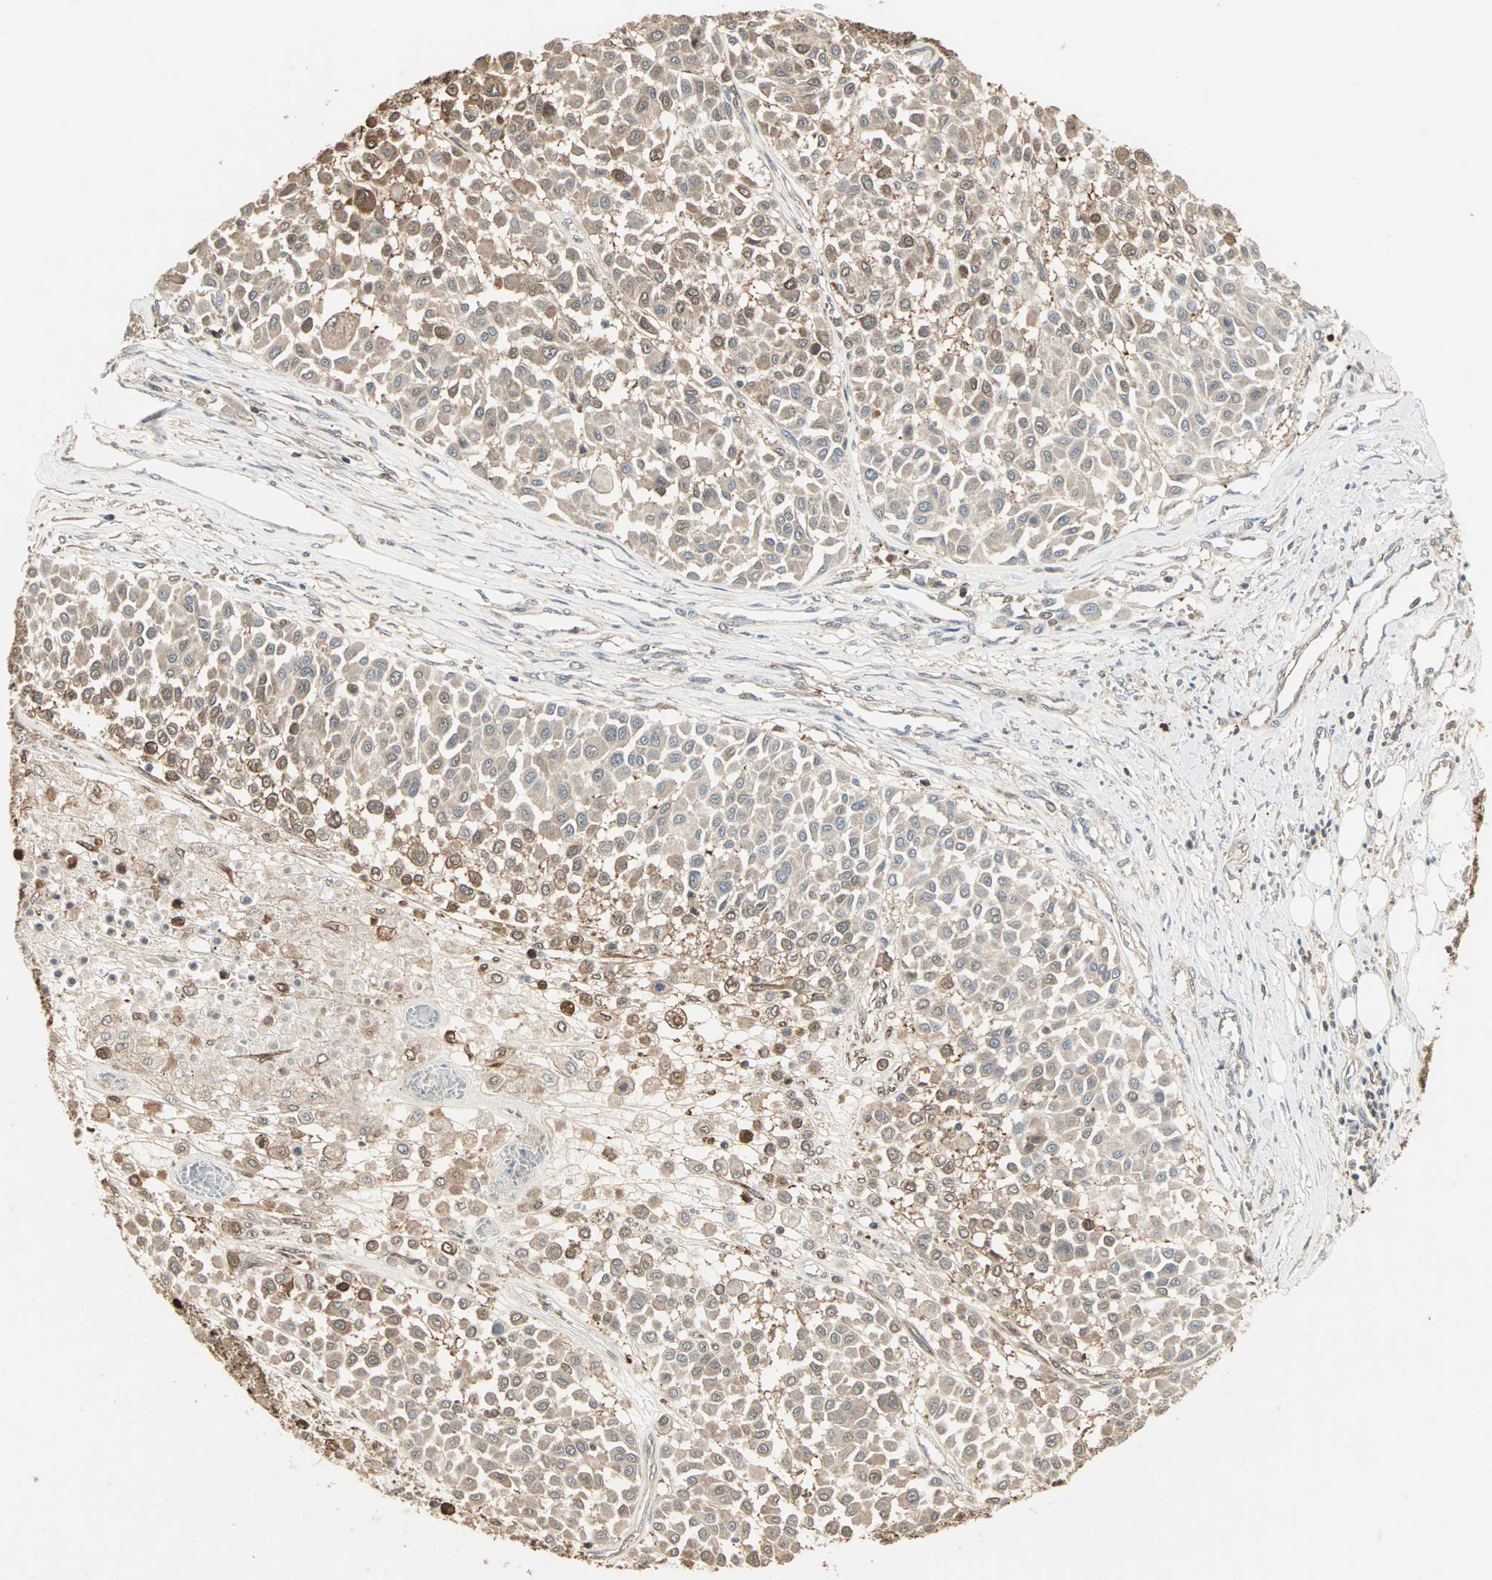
{"staining": {"intensity": "moderate", "quantity": ">75%", "location": "cytoplasmic/membranous"}, "tissue": "melanoma", "cell_type": "Tumor cells", "image_type": "cancer", "snomed": [{"axis": "morphology", "description": "Malignant melanoma, Metastatic site"}, {"axis": "topography", "description": "Soft tissue"}], "caption": "IHC of malignant melanoma (metastatic site) displays medium levels of moderate cytoplasmic/membranous expression in approximately >75% of tumor cells.", "gene": "DRG2", "patient": {"sex": "male", "age": 41}}